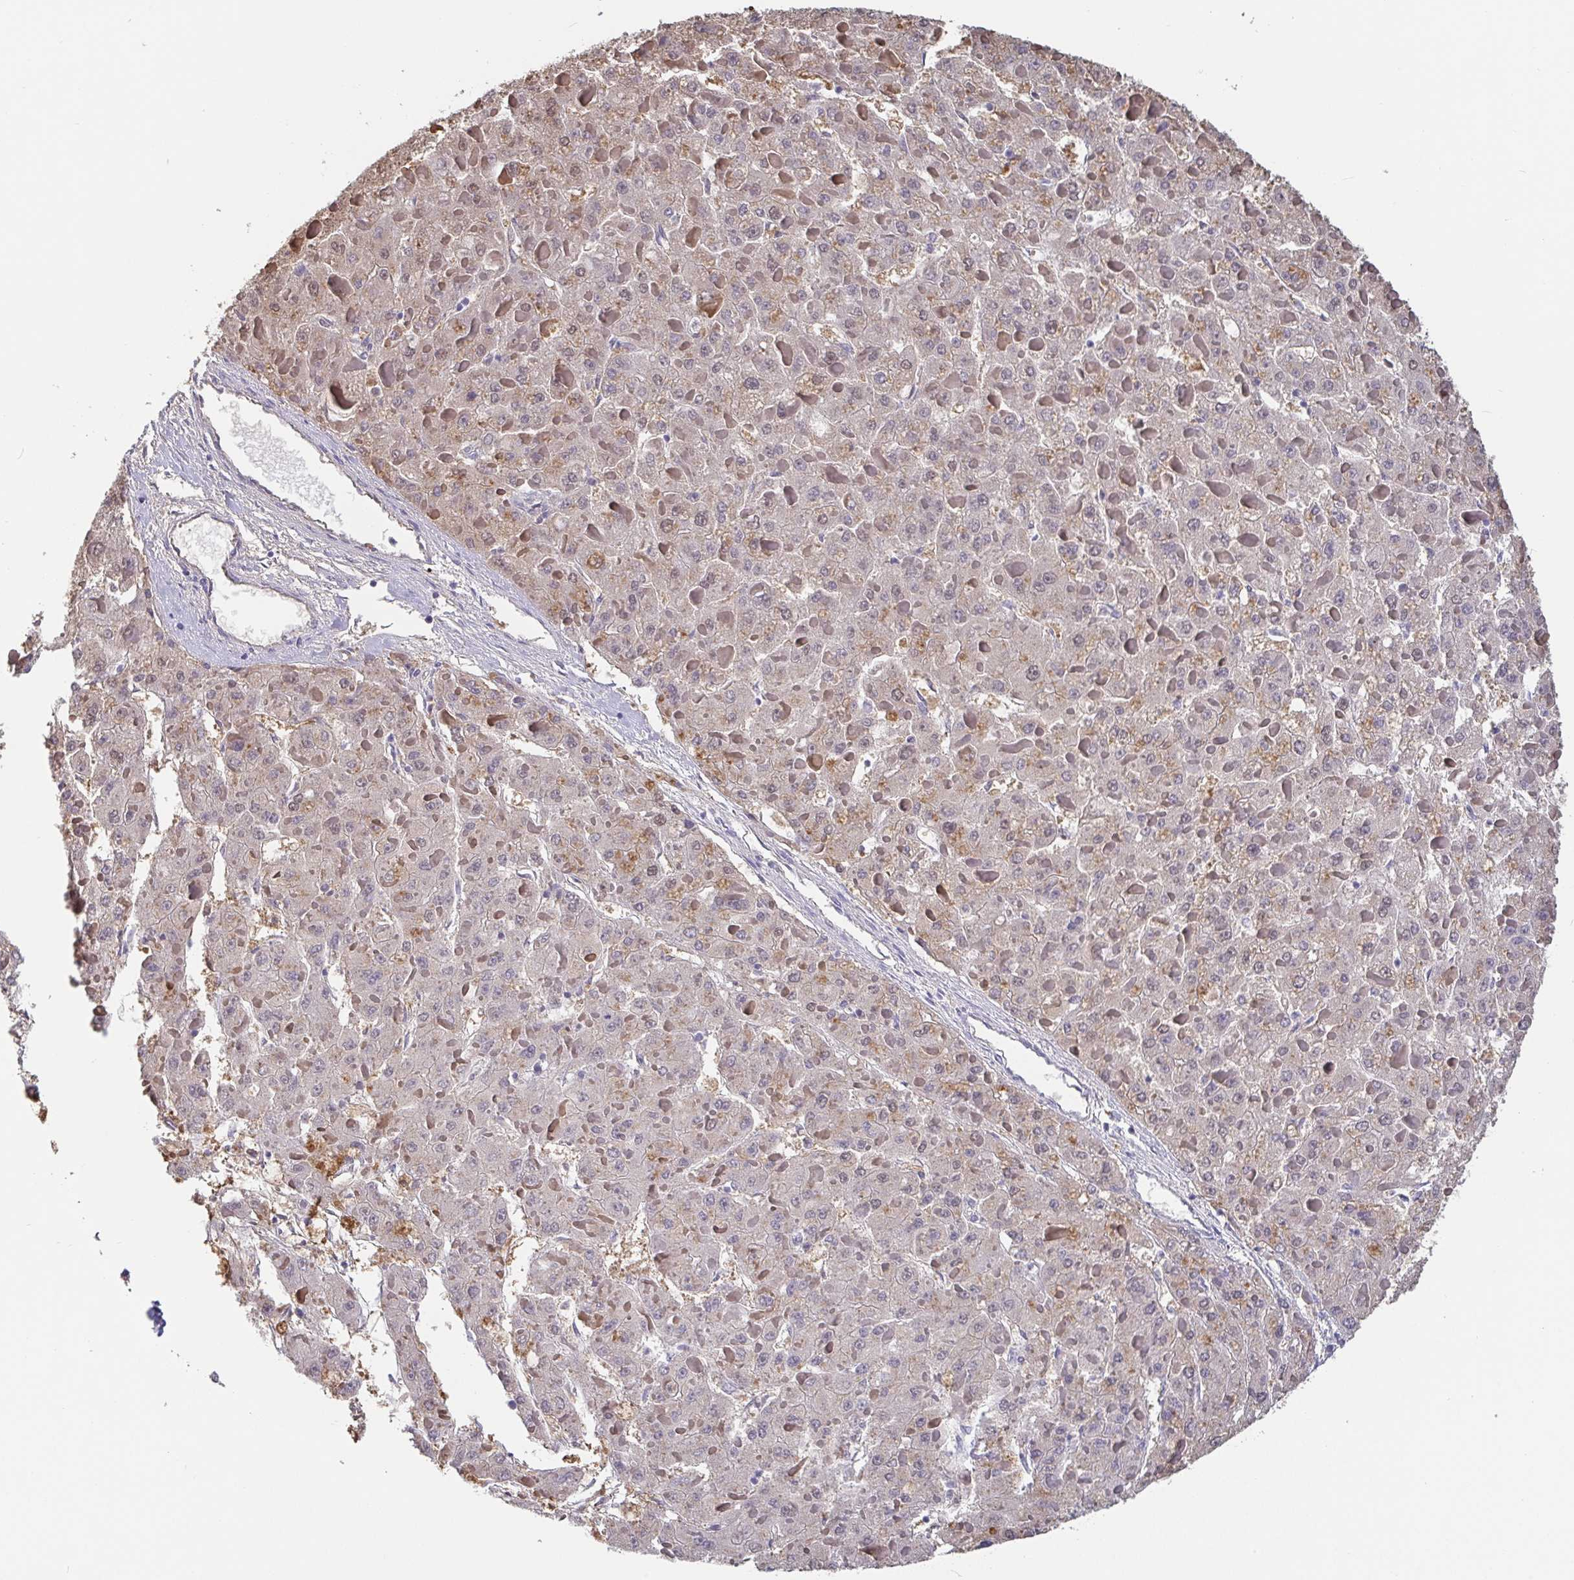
{"staining": {"intensity": "negative", "quantity": "none", "location": "none"}, "tissue": "liver cancer", "cell_type": "Tumor cells", "image_type": "cancer", "snomed": [{"axis": "morphology", "description": "Carcinoma, Hepatocellular, NOS"}, {"axis": "topography", "description": "Liver"}], "caption": "There is no significant staining in tumor cells of hepatocellular carcinoma (liver). Nuclei are stained in blue.", "gene": "IDH1", "patient": {"sex": "female", "age": 73}}